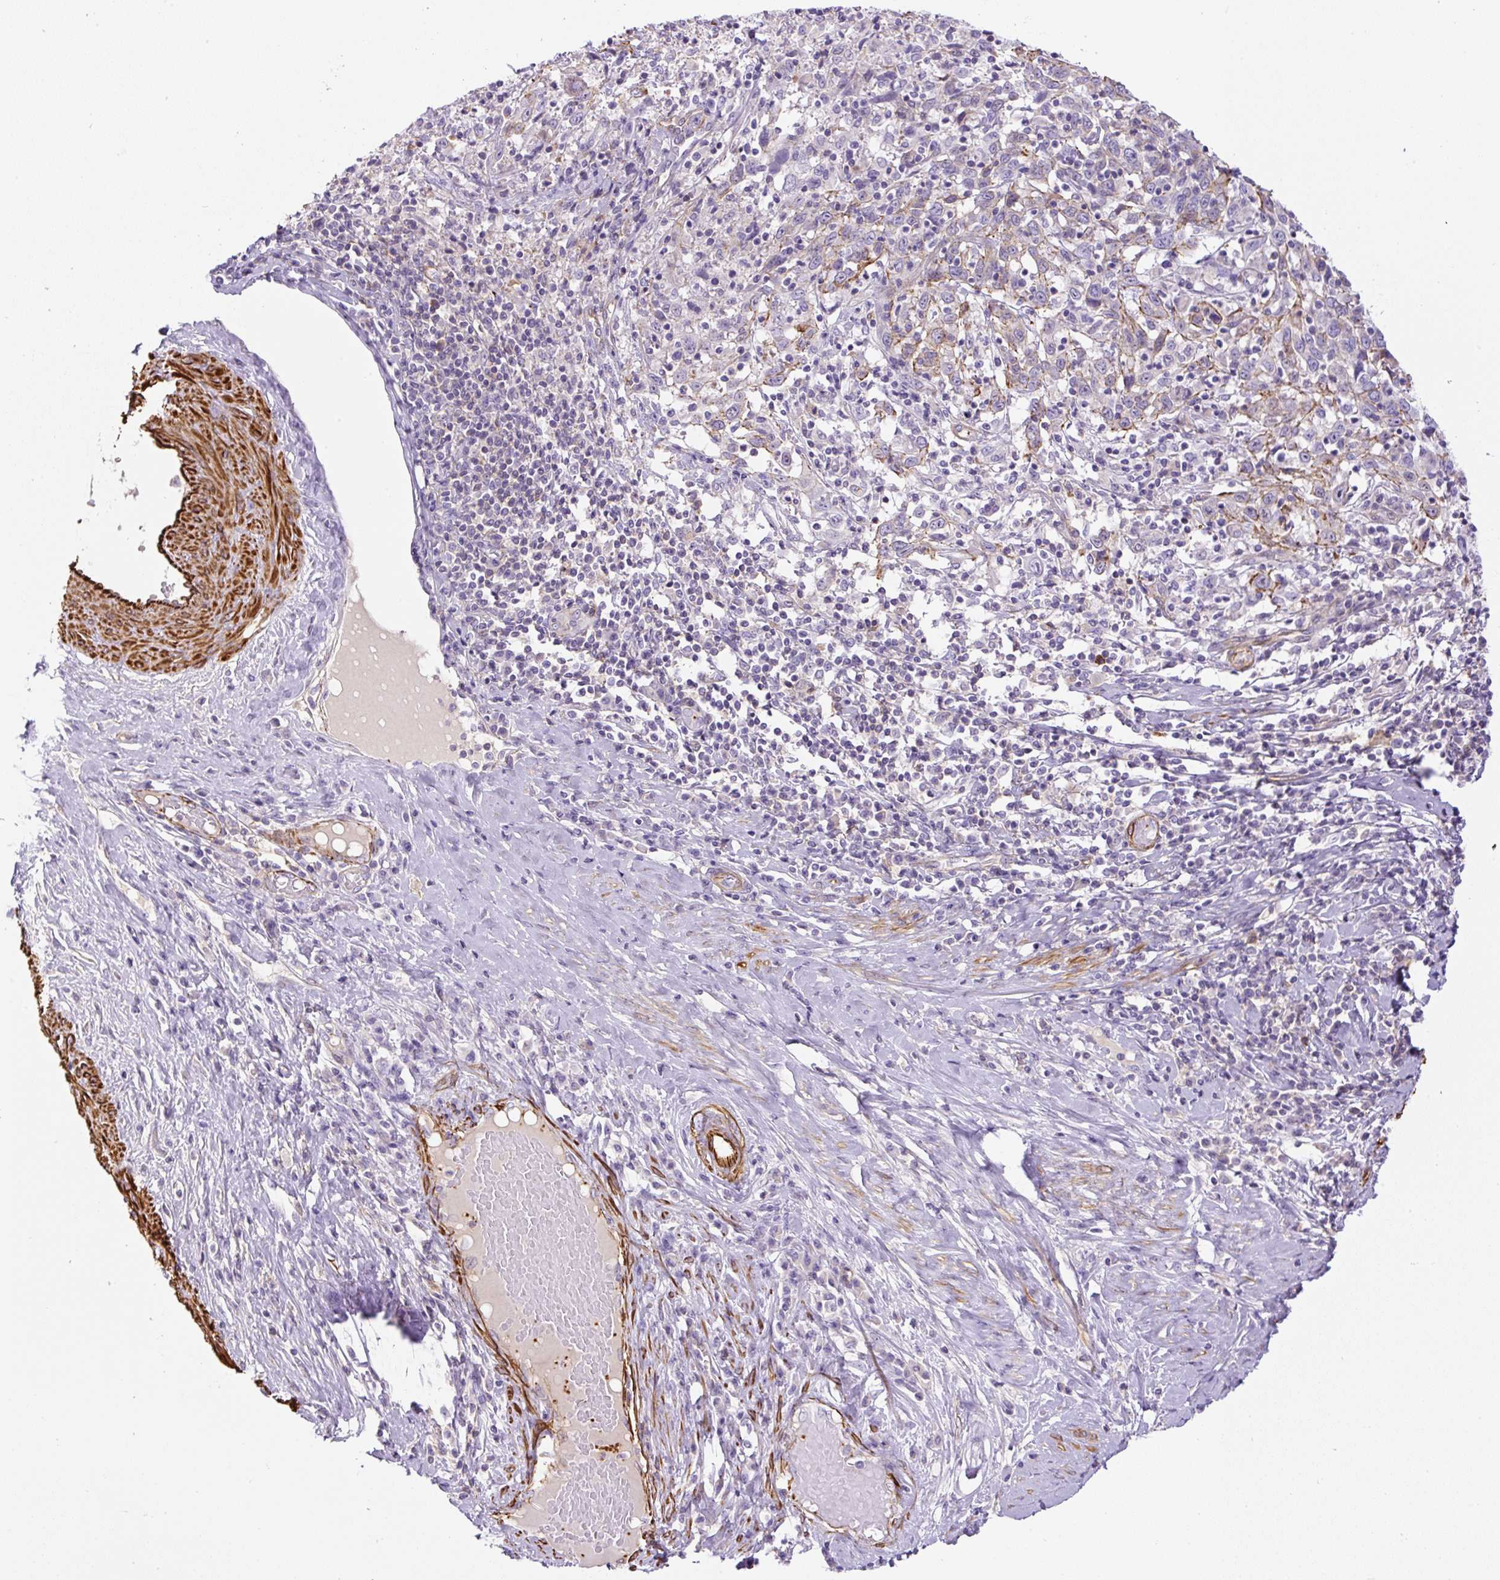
{"staining": {"intensity": "negative", "quantity": "none", "location": "none"}, "tissue": "cervical cancer", "cell_type": "Tumor cells", "image_type": "cancer", "snomed": [{"axis": "morphology", "description": "Squamous cell carcinoma, NOS"}, {"axis": "topography", "description": "Cervix"}], "caption": "Immunohistochemistry (IHC) micrograph of human cervical squamous cell carcinoma stained for a protein (brown), which demonstrates no expression in tumor cells. The staining is performed using DAB (3,3'-diaminobenzidine) brown chromogen with nuclei counter-stained in using hematoxylin.", "gene": "B3GALT5", "patient": {"sex": "female", "age": 46}}